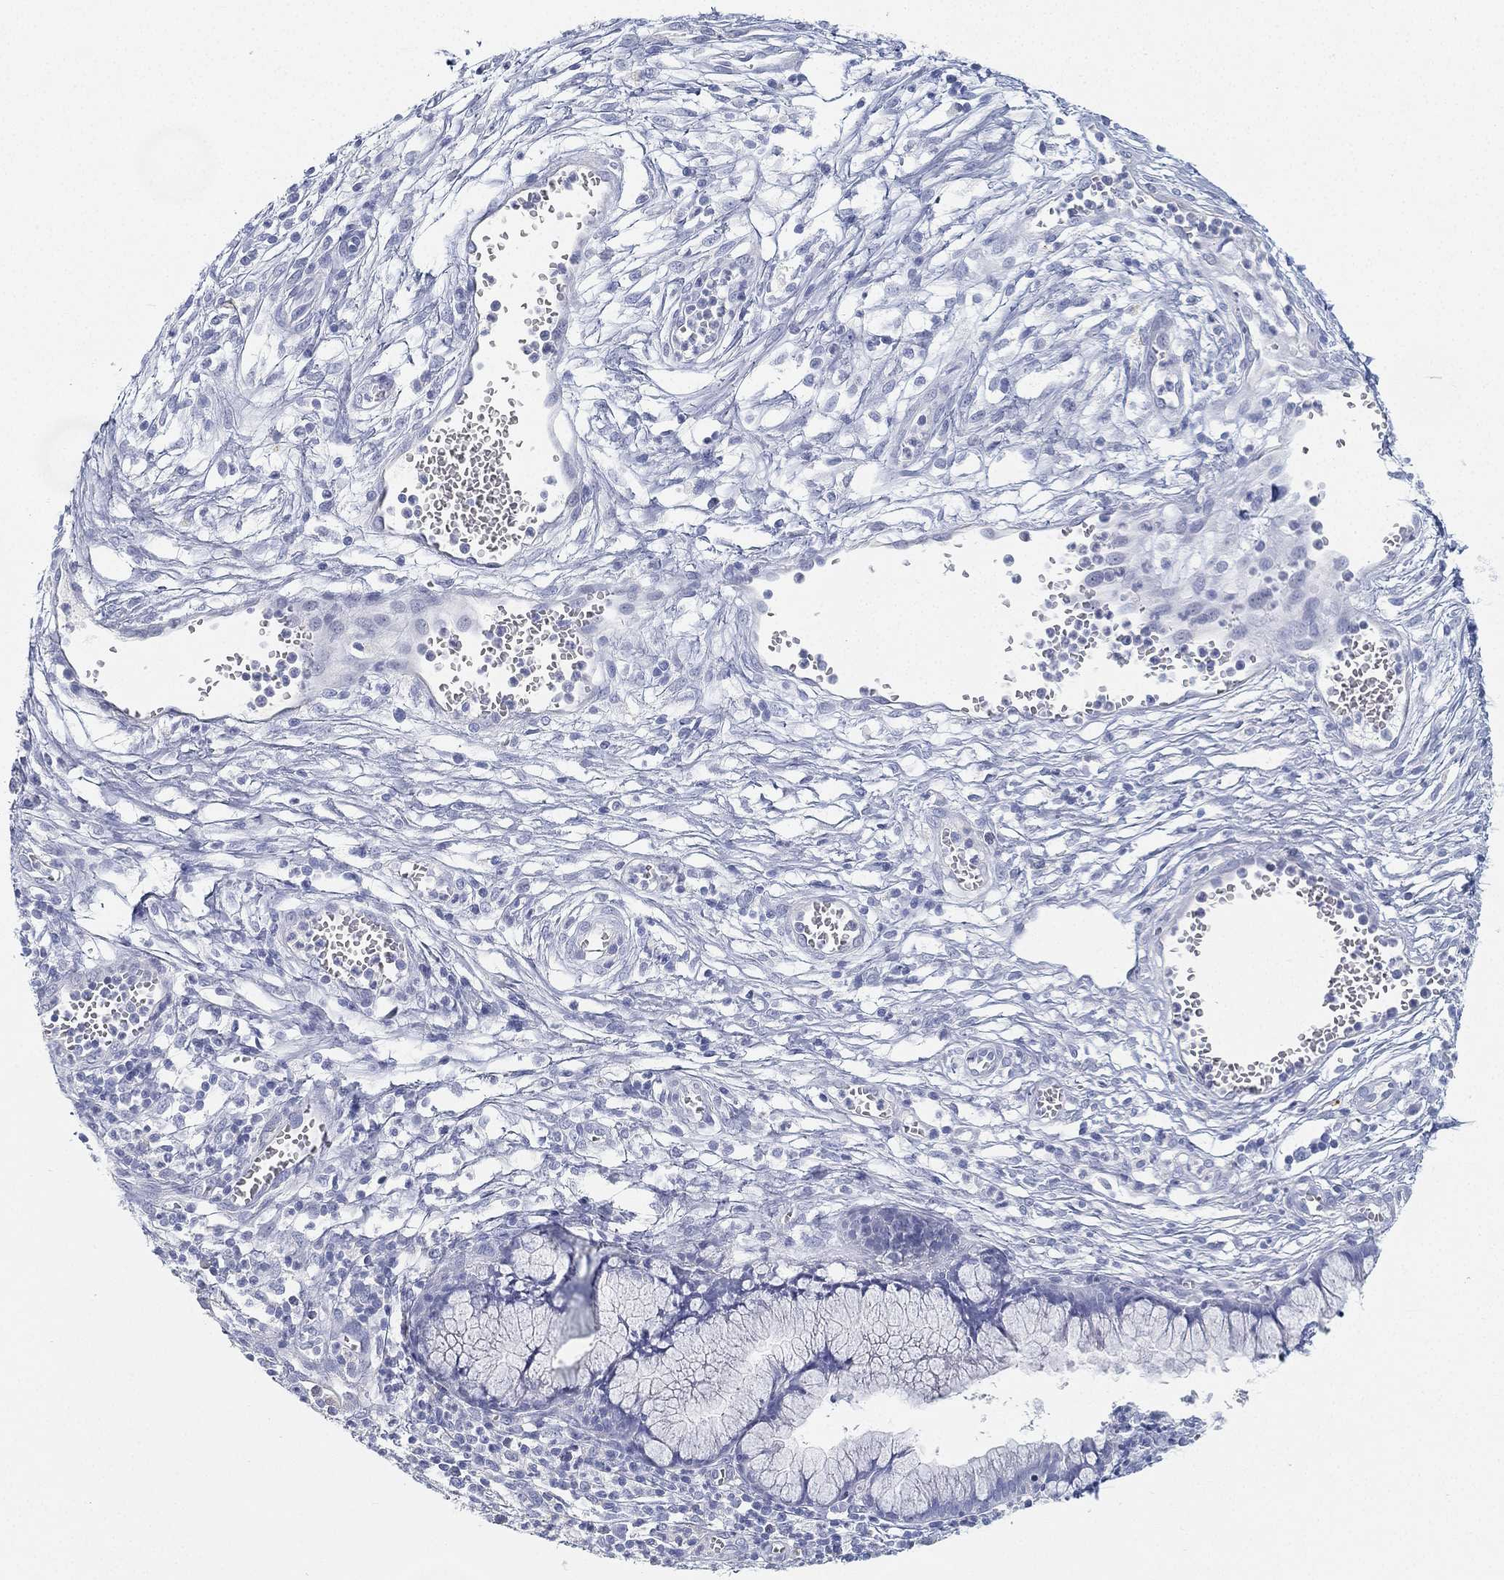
{"staining": {"intensity": "negative", "quantity": "none", "location": "none"}, "tissue": "cervical cancer", "cell_type": "Tumor cells", "image_type": "cancer", "snomed": [{"axis": "morphology", "description": "Squamous cell carcinoma, NOS"}, {"axis": "topography", "description": "Cervix"}], "caption": "DAB (3,3'-diaminobenzidine) immunohistochemical staining of human squamous cell carcinoma (cervical) exhibits no significant positivity in tumor cells.", "gene": "GPR61", "patient": {"sex": "female", "age": 32}}